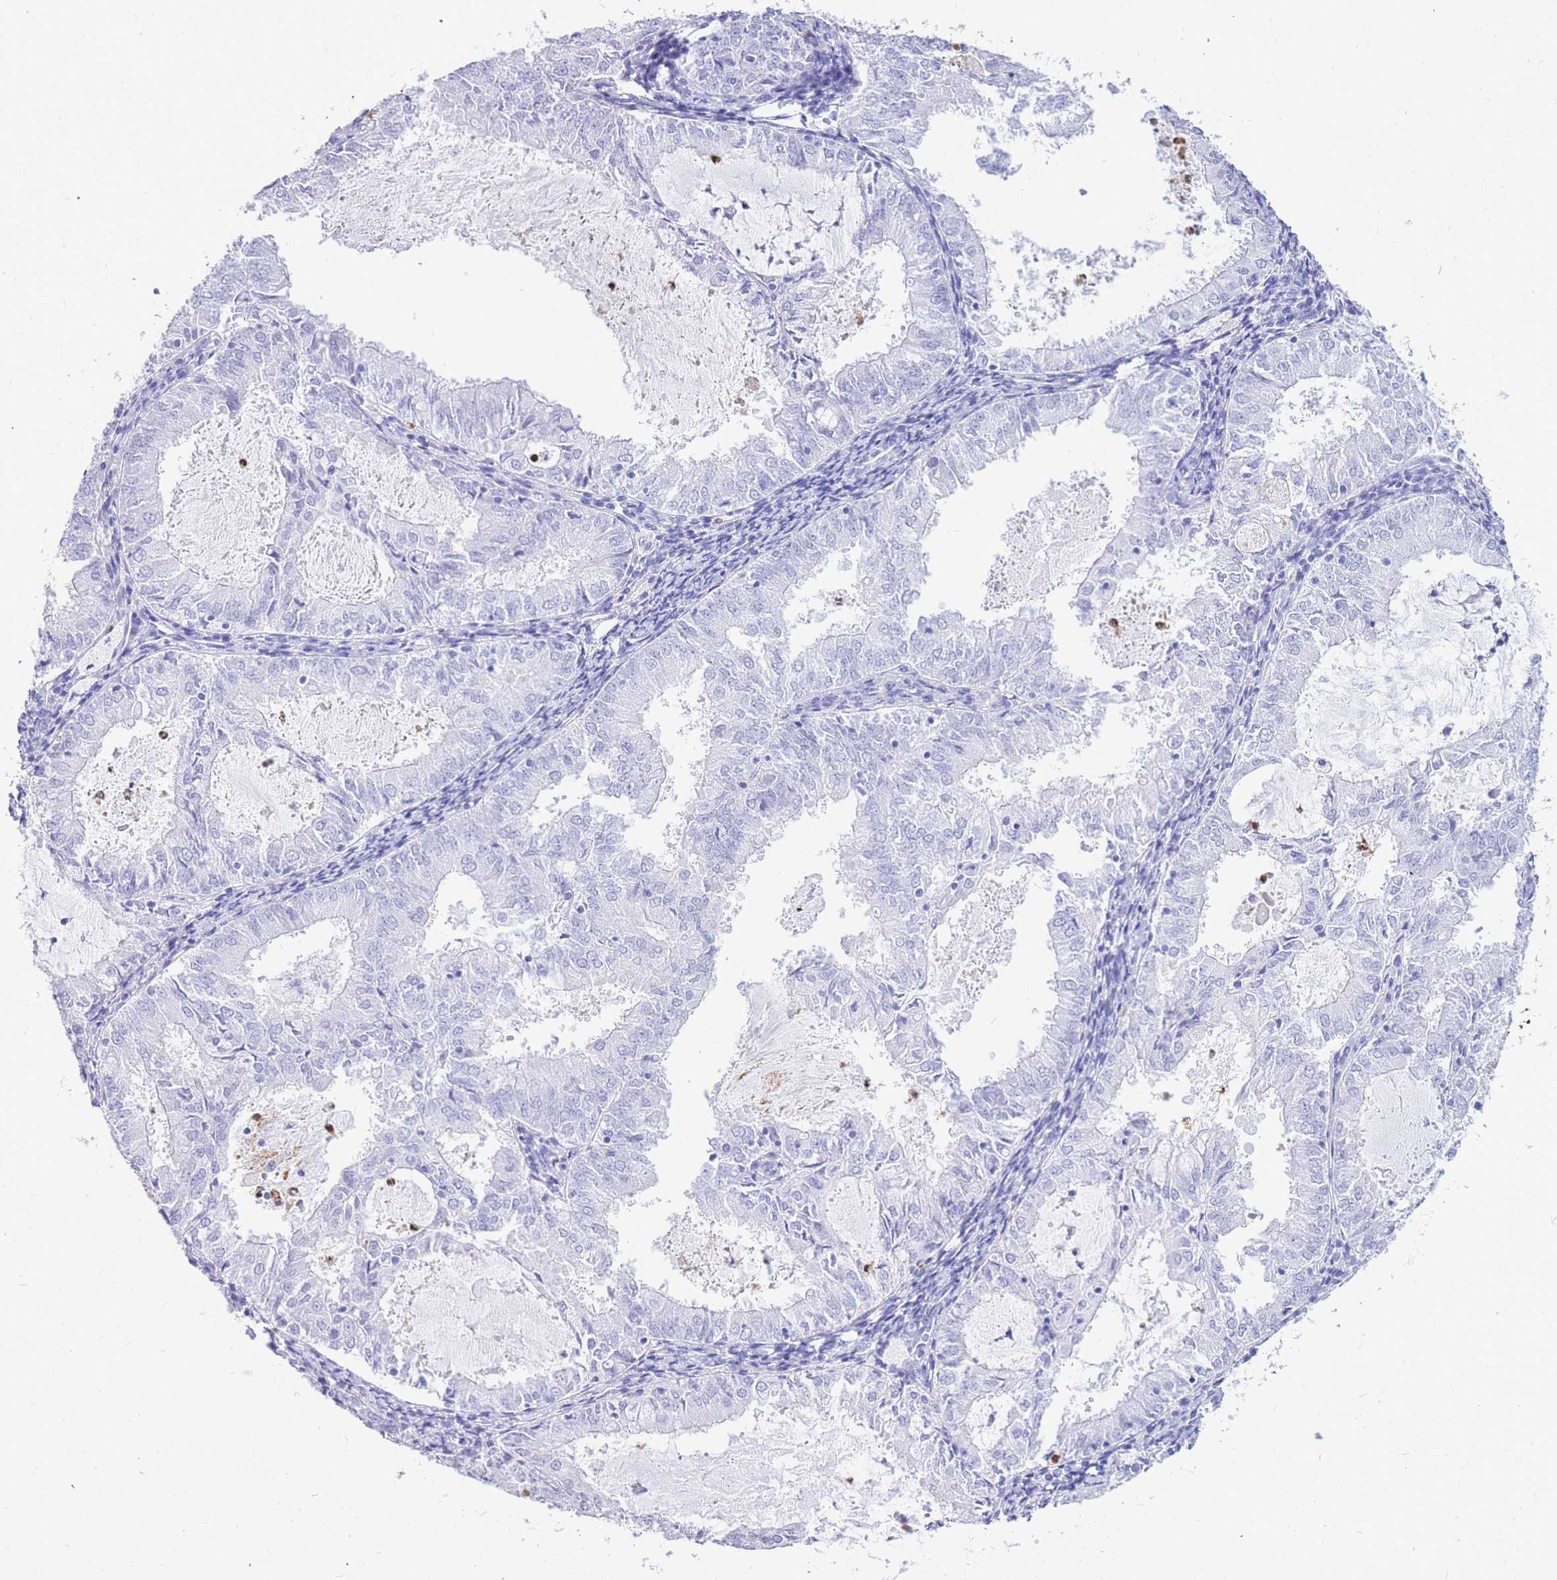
{"staining": {"intensity": "negative", "quantity": "none", "location": "none"}, "tissue": "endometrial cancer", "cell_type": "Tumor cells", "image_type": "cancer", "snomed": [{"axis": "morphology", "description": "Adenocarcinoma, NOS"}, {"axis": "topography", "description": "Endometrium"}], "caption": "Tumor cells are negative for brown protein staining in endometrial cancer (adenocarcinoma).", "gene": "HERC1", "patient": {"sex": "female", "age": 57}}